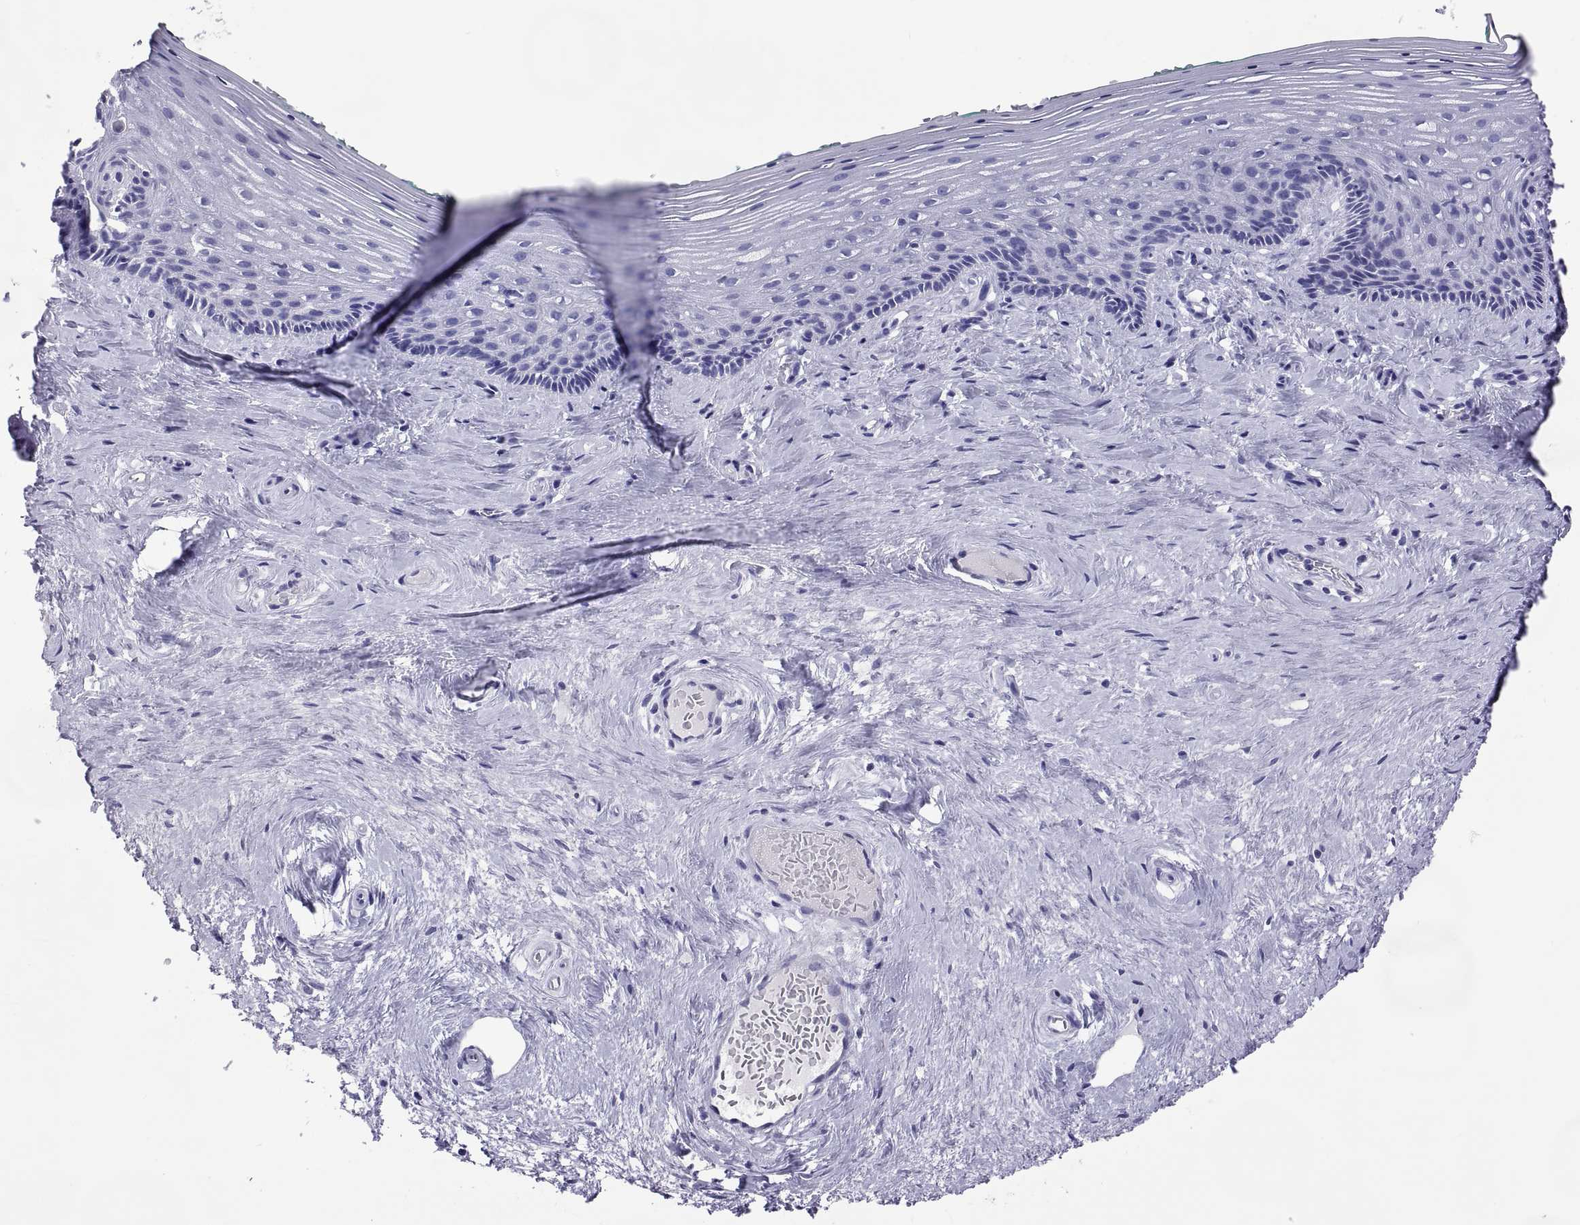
{"staining": {"intensity": "negative", "quantity": "none", "location": "none"}, "tissue": "vagina", "cell_type": "Squamous epithelial cells", "image_type": "normal", "snomed": [{"axis": "morphology", "description": "Normal tissue, NOS"}, {"axis": "topography", "description": "Vagina"}], "caption": "An immunohistochemistry image of benign vagina is shown. There is no staining in squamous epithelial cells of vagina. (DAB IHC visualized using brightfield microscopy, high magnification).", "gene": "BSPH1", "patient": {"sex": "female", "age": 45}}